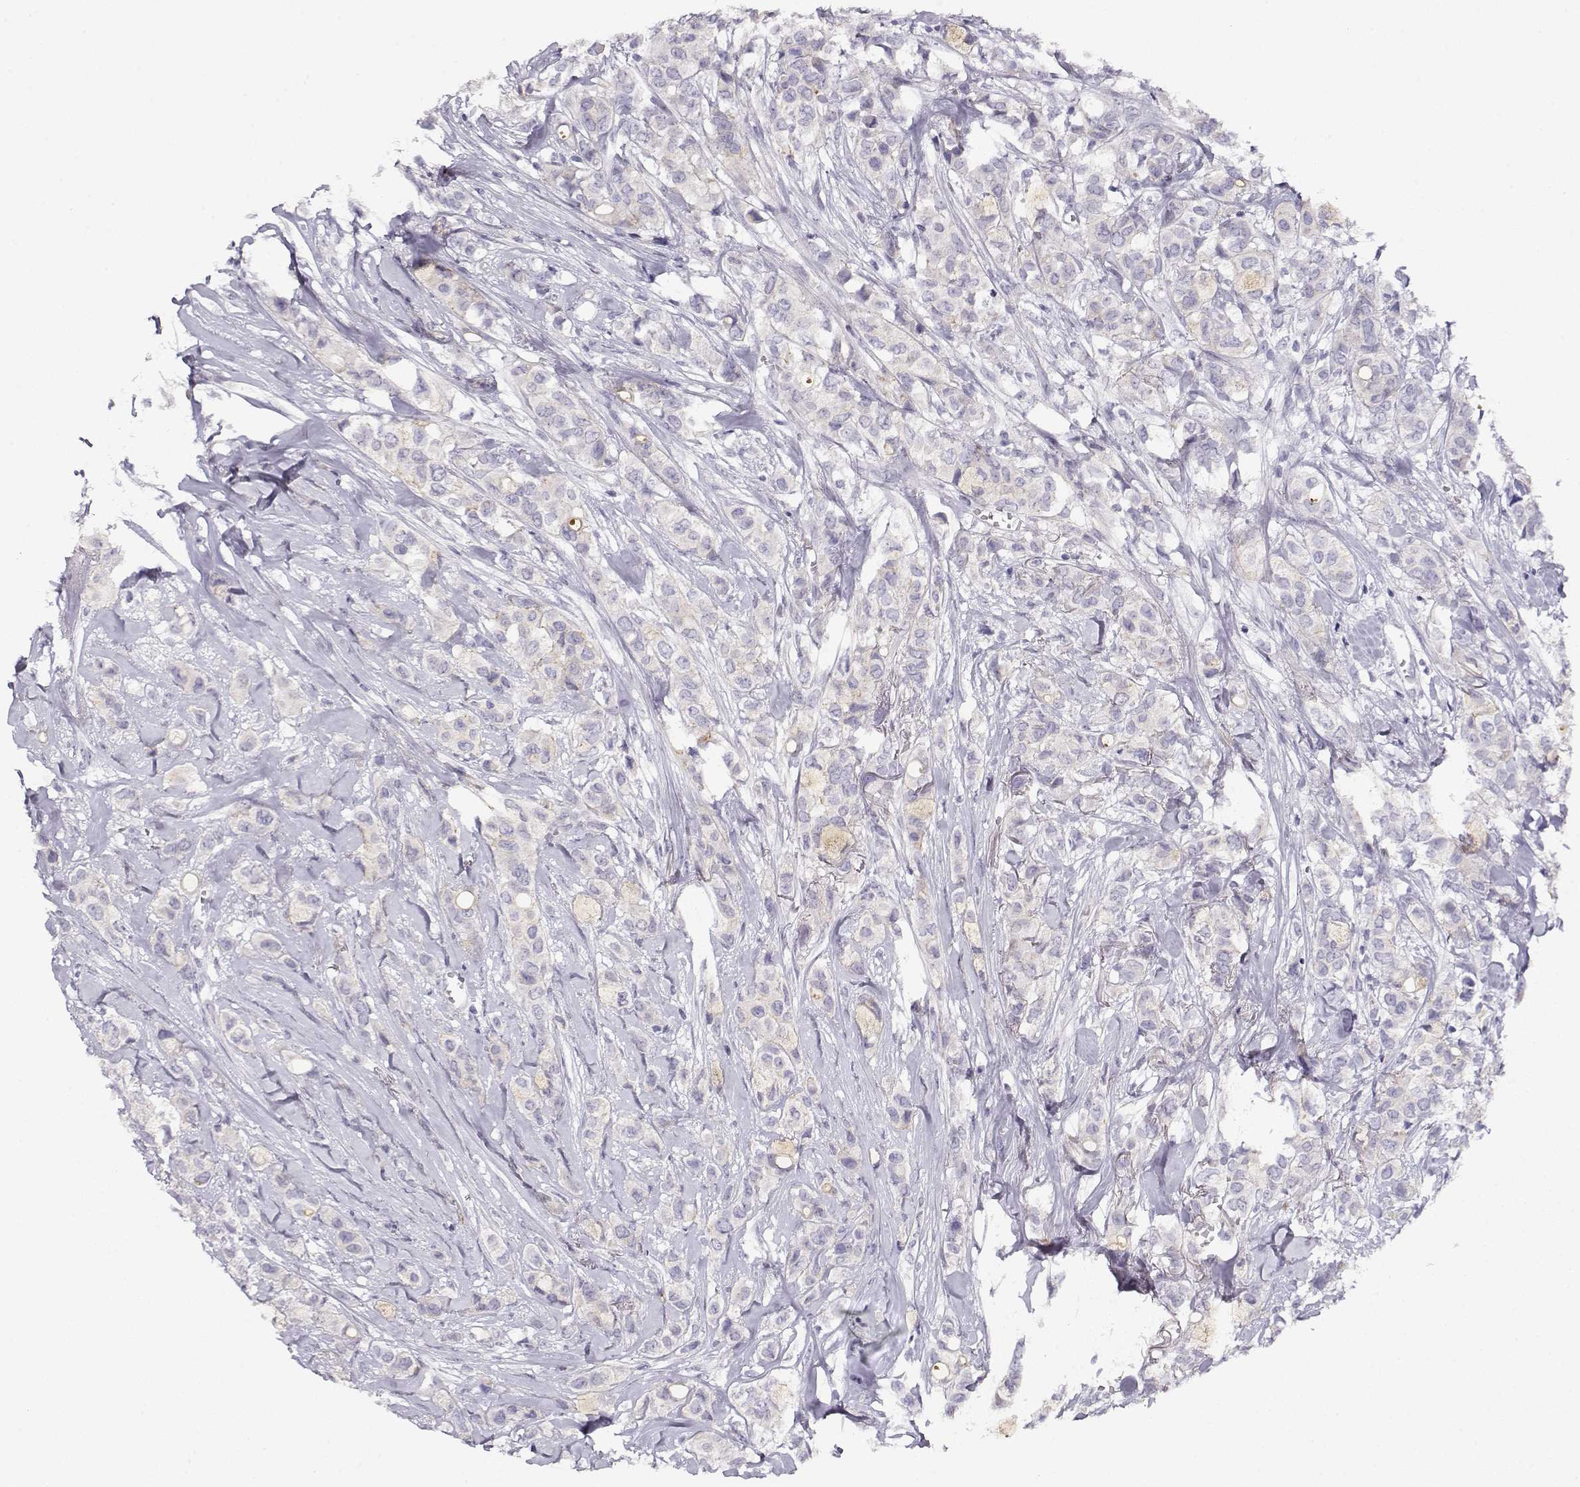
{"staining": {"intensity": "negative", "quantity": "none", "location": "none"}, "tissue": "breast cancer", "cell_type": "Tumor cells", "image_type": "cancer", "snomed": [{"axis": "morphology", "description": "Duct carcinoma"}, {"axis": "topography", "description": "Breast"}], "caption": "Tumor cells are negative for brown protein staining in breast infiltrating ductal carcinoma.", "gene": "CRX", "patient": {"sex": "female", "age": 85}}